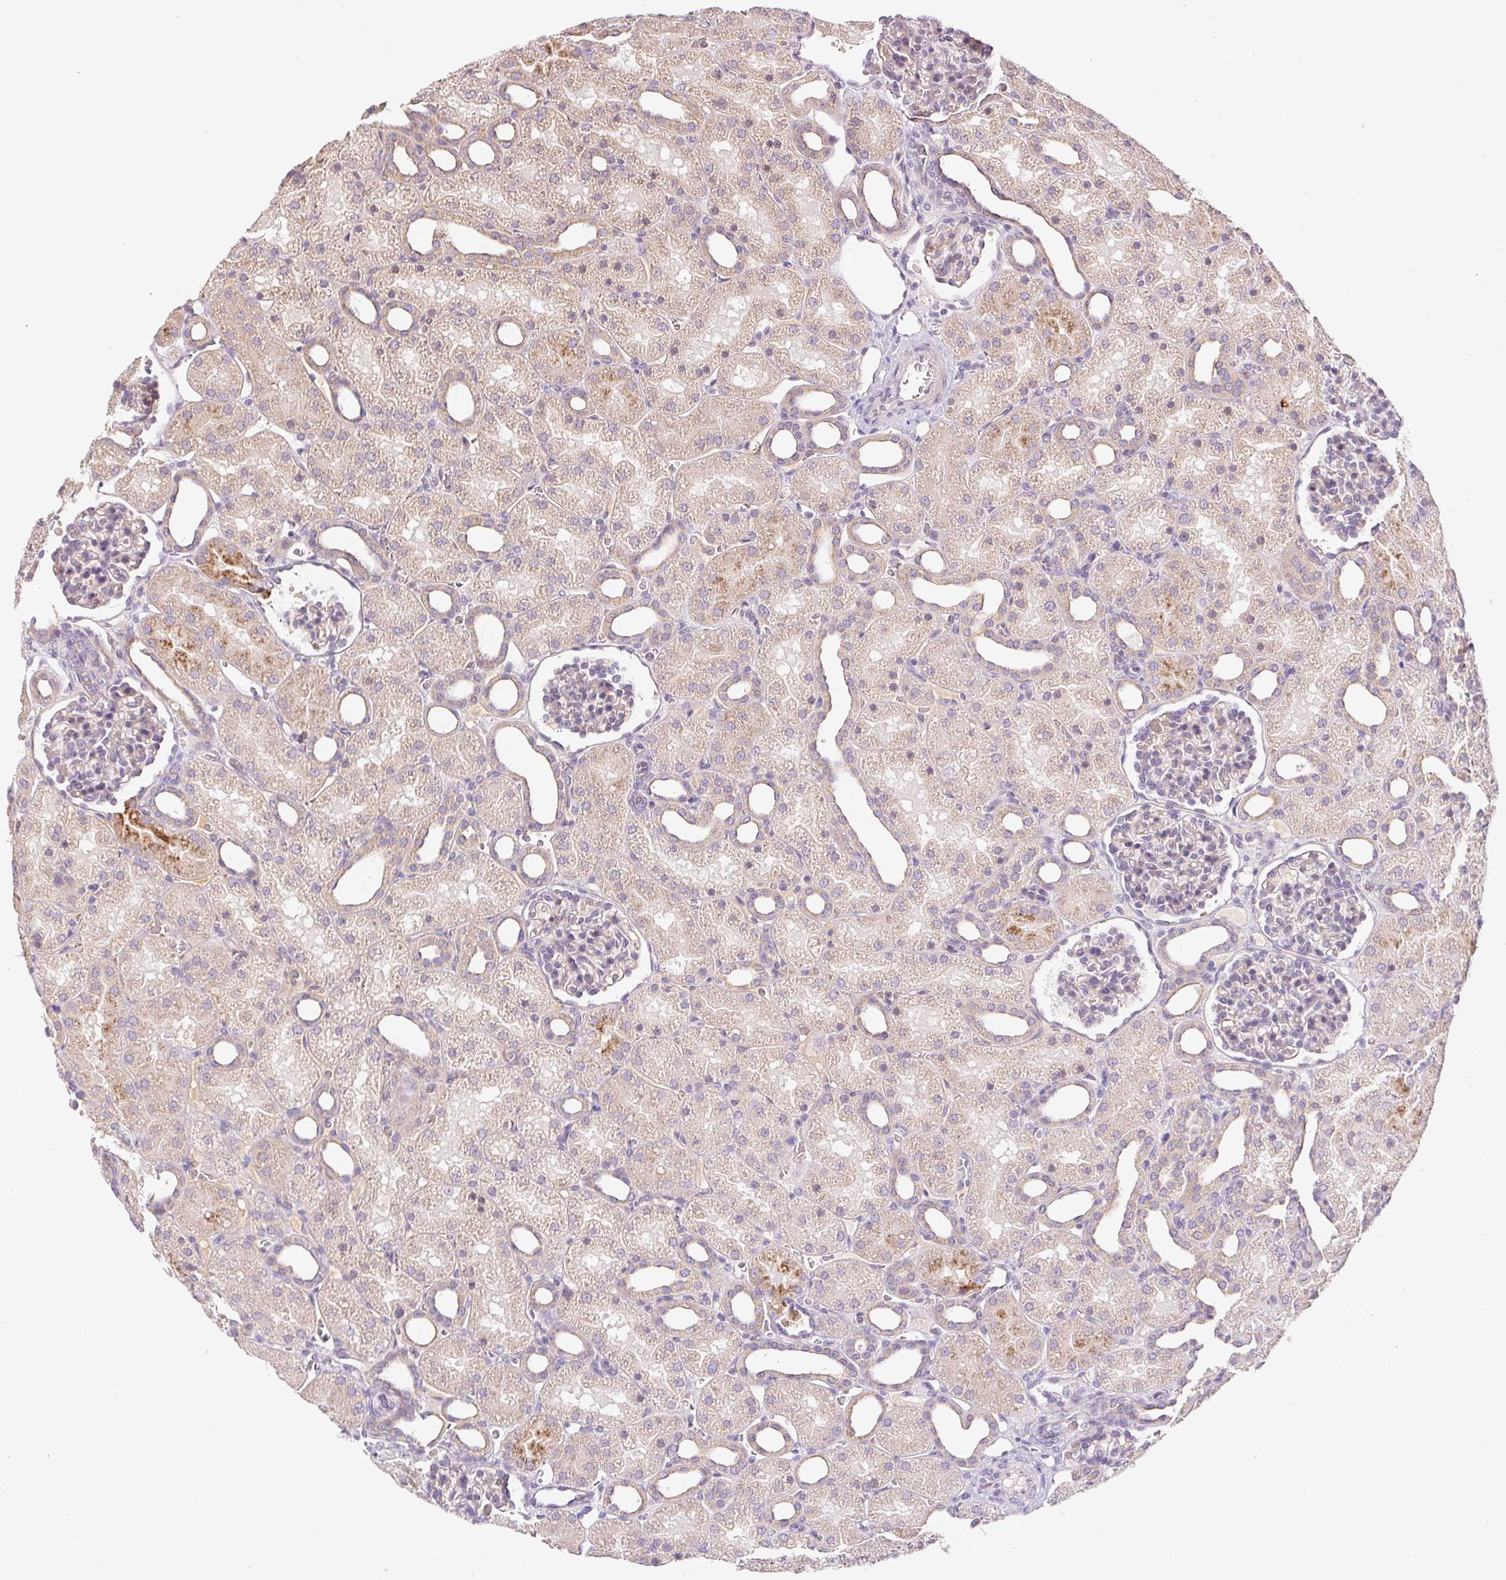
{"staining": {"intensity": "weak", "quantity": "<25%", "location": "cytoplasmic/membranous"}, "tissue": "kidney", "cell_type": "Cells in glomeruli", "image_type": "normal", "snomed": [{"axis": "morphology", "description": "Normal tissue, NOS"}, {"axis": "topography", "description": "Kidney"}], "caption": "A high-resolution micrograph shows immunohistochemistry (IHC) staining of unremarkable kidney, which shows no significant positivity in cells in glomeruli. (Brightfield microscopy of DAB (3,3'-diaminobenzidine) immunohistochemistry at high magnification).", "gene": "EMC6", "patient": {"sex": "male", "age": 2}}